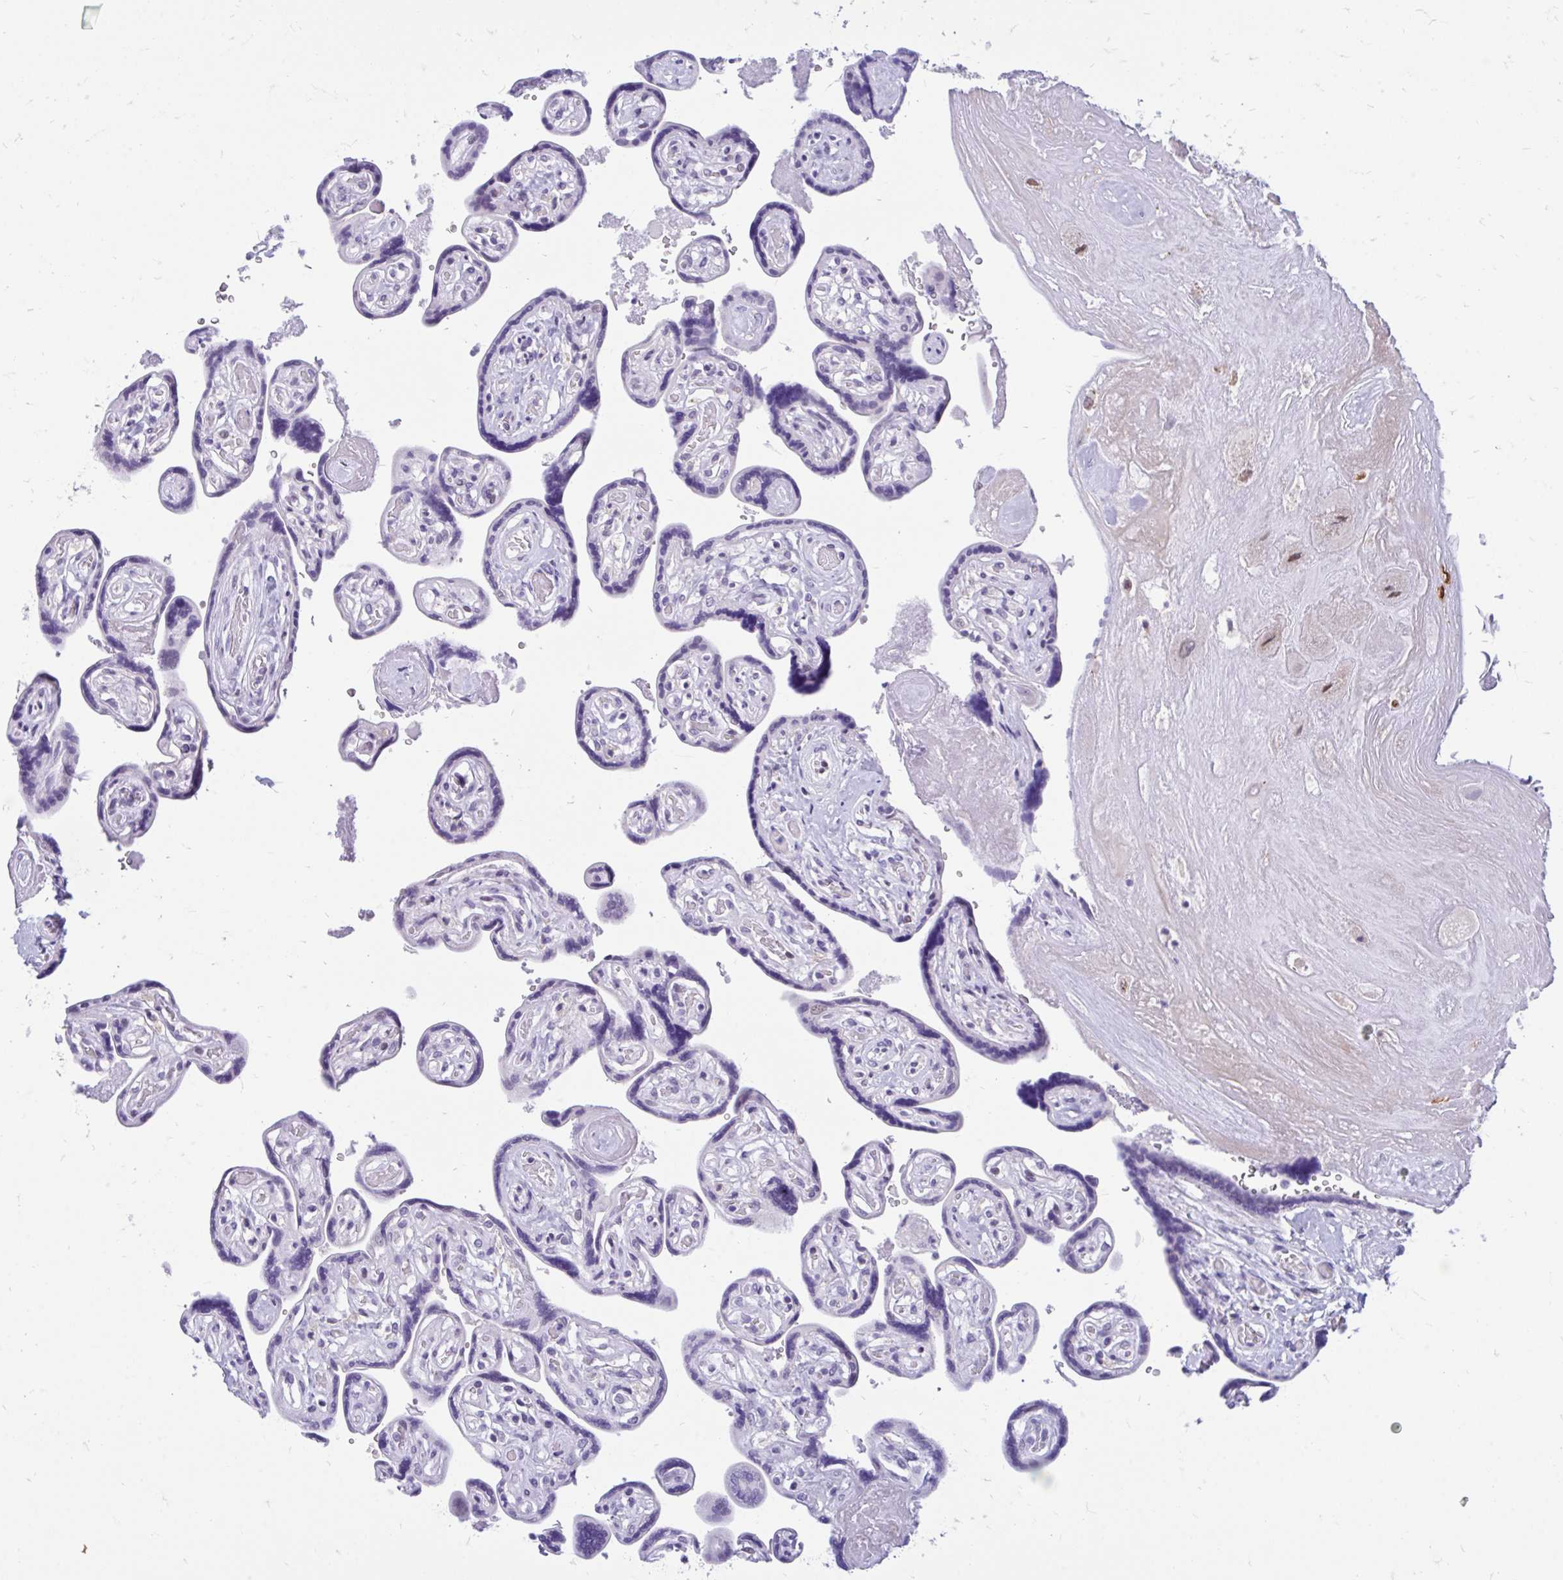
{"staining": {"intensity": "moderate", "quantity": "25%-75%", "location": "nuclear"}, "tissue": "placenta", "cell_type": "Decidual cells", "image_type": "normal", "snomed": [{"axis": "morphology", "description": "Normal tissue, NOS"}, {"axis": "topography", "description": "Placenta"}], "caption": "About 25%-75% of decidual cells in unremarkable placenta reveal moderate nuclear protein positivity as visualized by brown immunohistochemical staining.", "gene": "GLB1L2", "patient": {"sex": "female", "age": 32}}